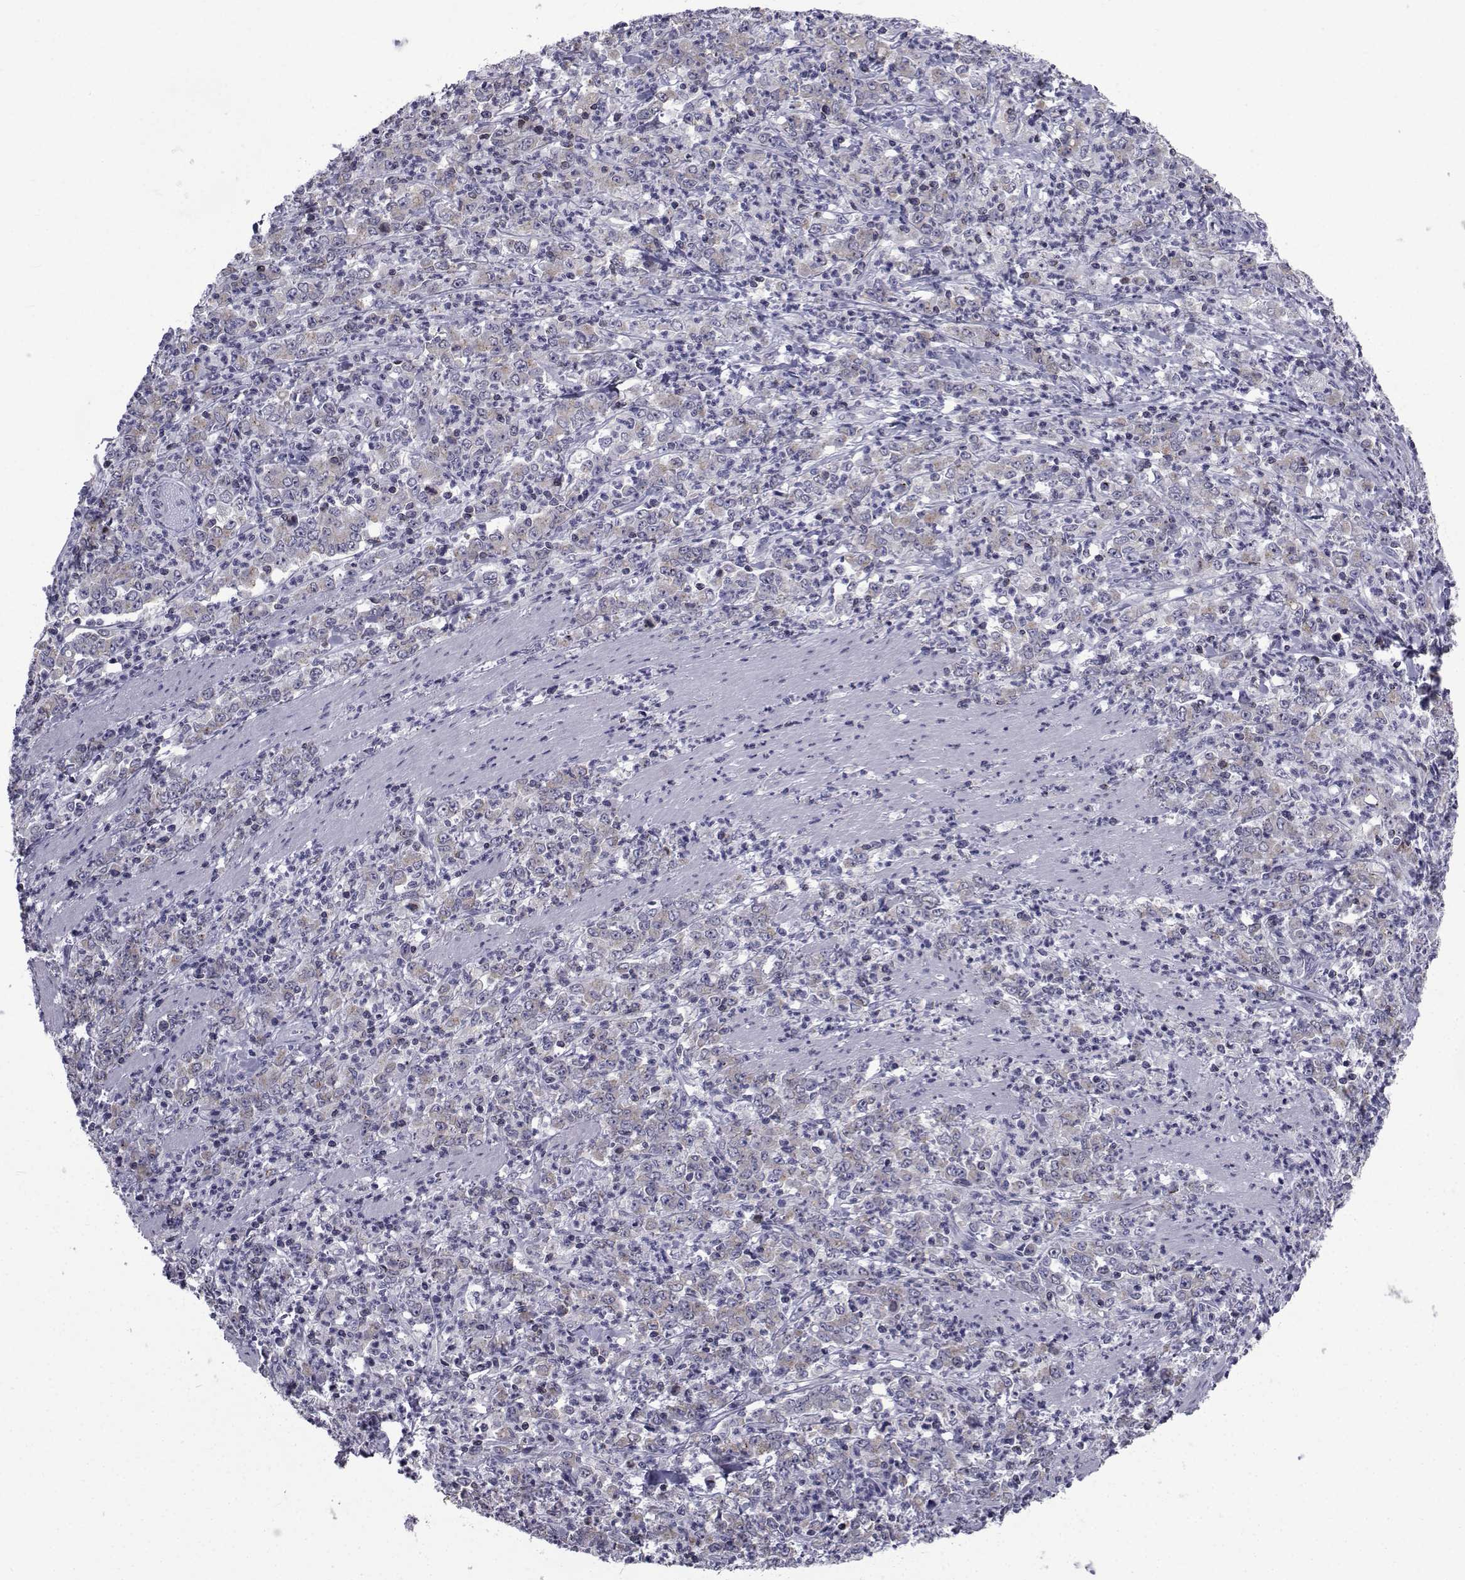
{"staining": {"intensity": "weak", "quantity": ">75%", "location": "cytoplasmic/membranous"}, "tissue": "stomach cancer", "cell_type": "Tumor cells", "image_type": "cancer", "snomed": [{"axis": "morphology", "description": "Adenocarcinoma, NOS"}, {"axis": "topography", "description": "Stomach, lower"}], "caption": "A brown stain labels weak cytoplasmic/membranous staining of a protein in human adenocarcinoma (stomach) tumor cells.", "gene": "PDE6H", "patient": {"sex": "female", "age": 71}}